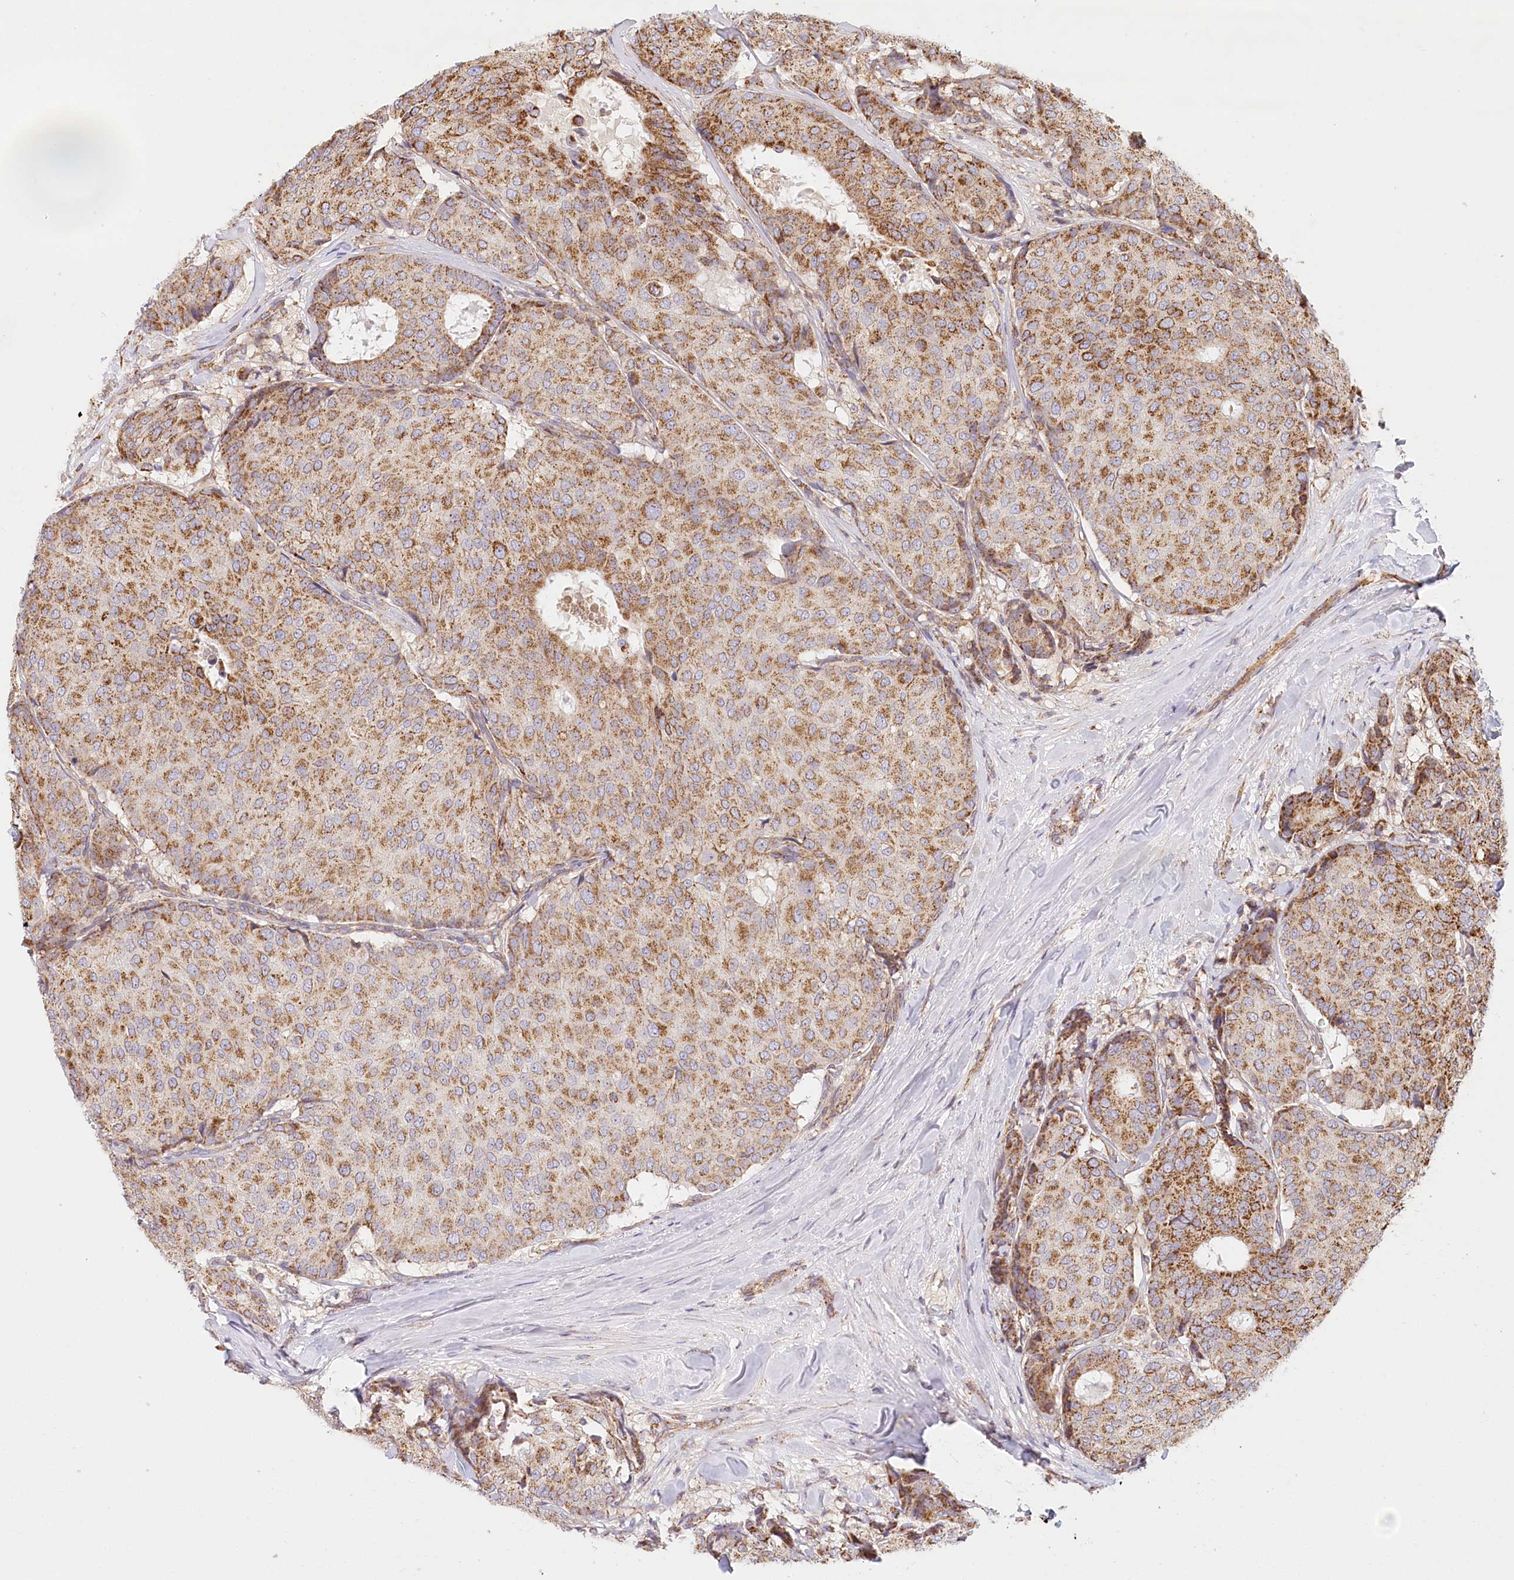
{"staining": {"intensity": "moderate", "quantity": ">75%", "location": "cytoplasmic/membranous"}, "tissue": "breast cancer", "cell_type": "Tumor cells", "image_type": "cancer", "snomed": [{"axis": "morphology", "description": "Duct carcinoma"}, {"axis": "topography", "description": "Breast"}], "caption": "A medium amount of moderate cytoplasmic/membranous positivity is seen in about >75% of tumor cells in invasive ductal carcinoma (breast) tissue.", "gene": "UMPS", "patient": {"sex": "female", "age": 75}}